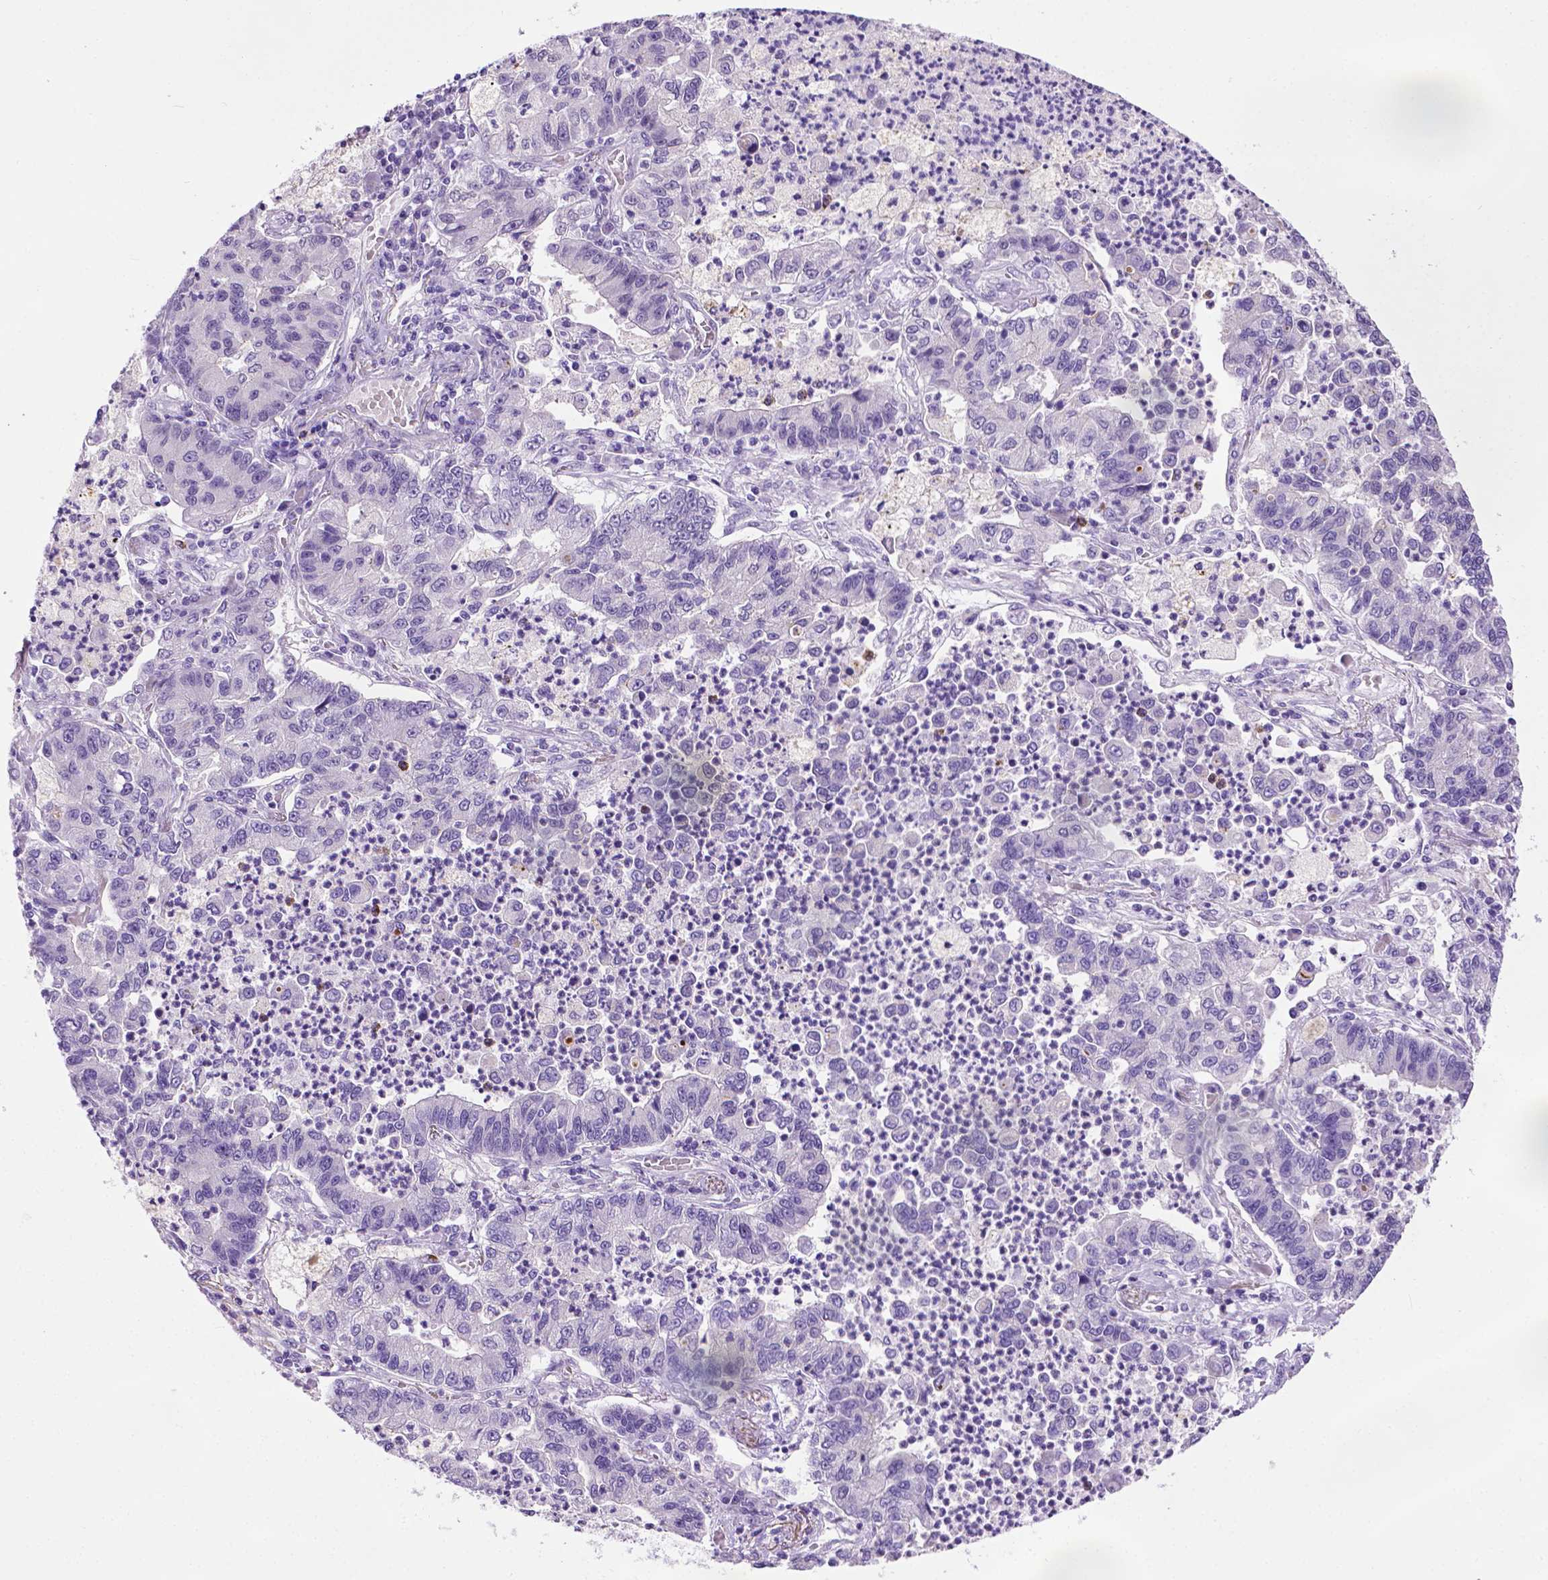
{"staining": {"intensity": "negative", "quantity": "none", "location": "none"}, "tissue": "lung cancer", "cell_type": "Tumor cells", "image_type": "cancer", "snomed": [{"axis": "morphology", "description": "Adenocarcinoma, NOS"}, {"axis": "topography", "description": "Lung"}], "caption": "This is an IHC photomicrograph of lung cancer. There is no staining in tumor cells.", "gene": "MMP27", "patient": {"sex": "female", "age": 57}}